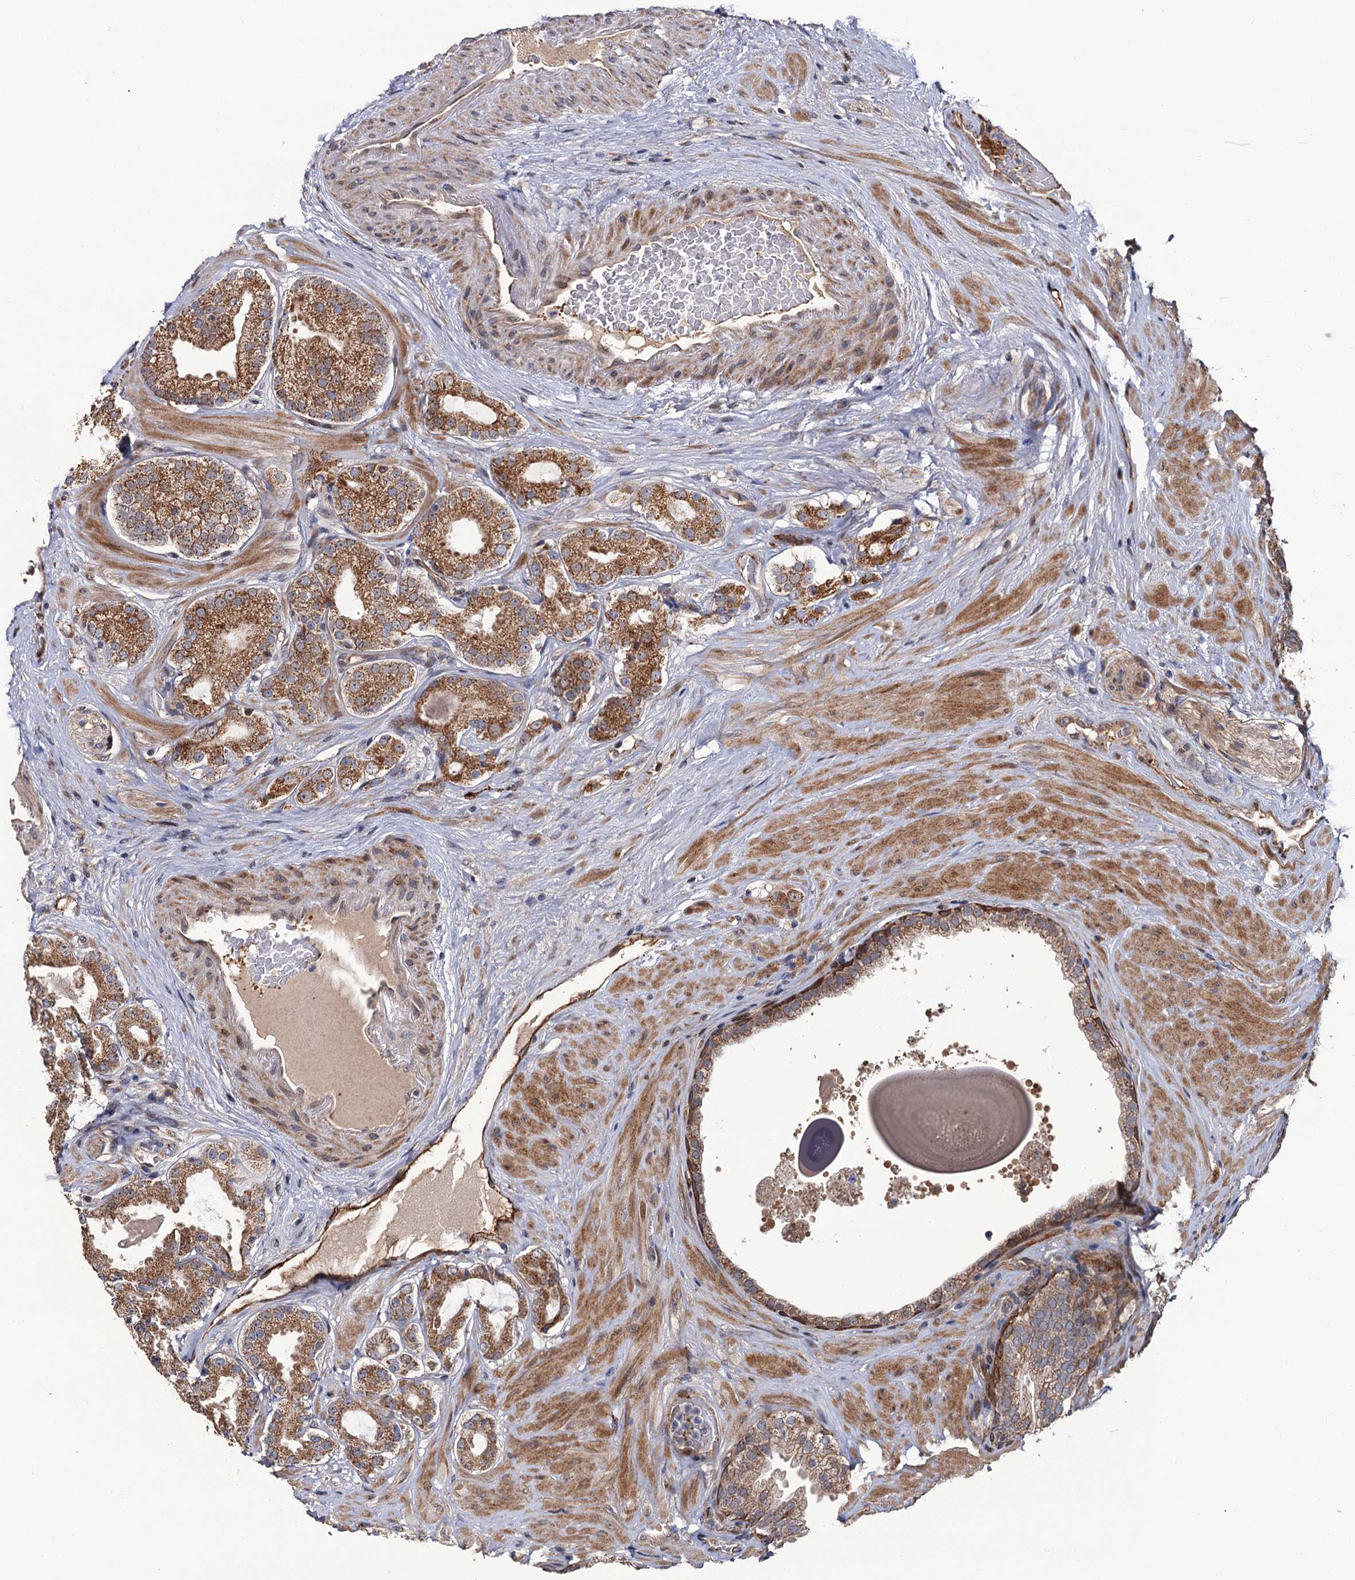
{"staining": {"intensity": "moderate", "quantity": "25%-75%", "location": "cytoplasmic/membranous"}, "tissue": "prostate cancer", "cell_type": "Tumor cells", "image_type": "cancer", "snomed": [{"axis": "morphology", "description": "Adenocarcinoma, High grade"}, {"axis": "topography", "description": "Prostate"}], "caption": "DAB (3,3'-diaminobenzidine) immunohistochemical staining of prostate cancer (high-grade adenocarcinoma) reveals moderate cytoplasmic/membranous protein positivity in about 25%-75% of tumor cells.", "gene": "LRRC63", "patient": {"sex": "male", "age": 65}}